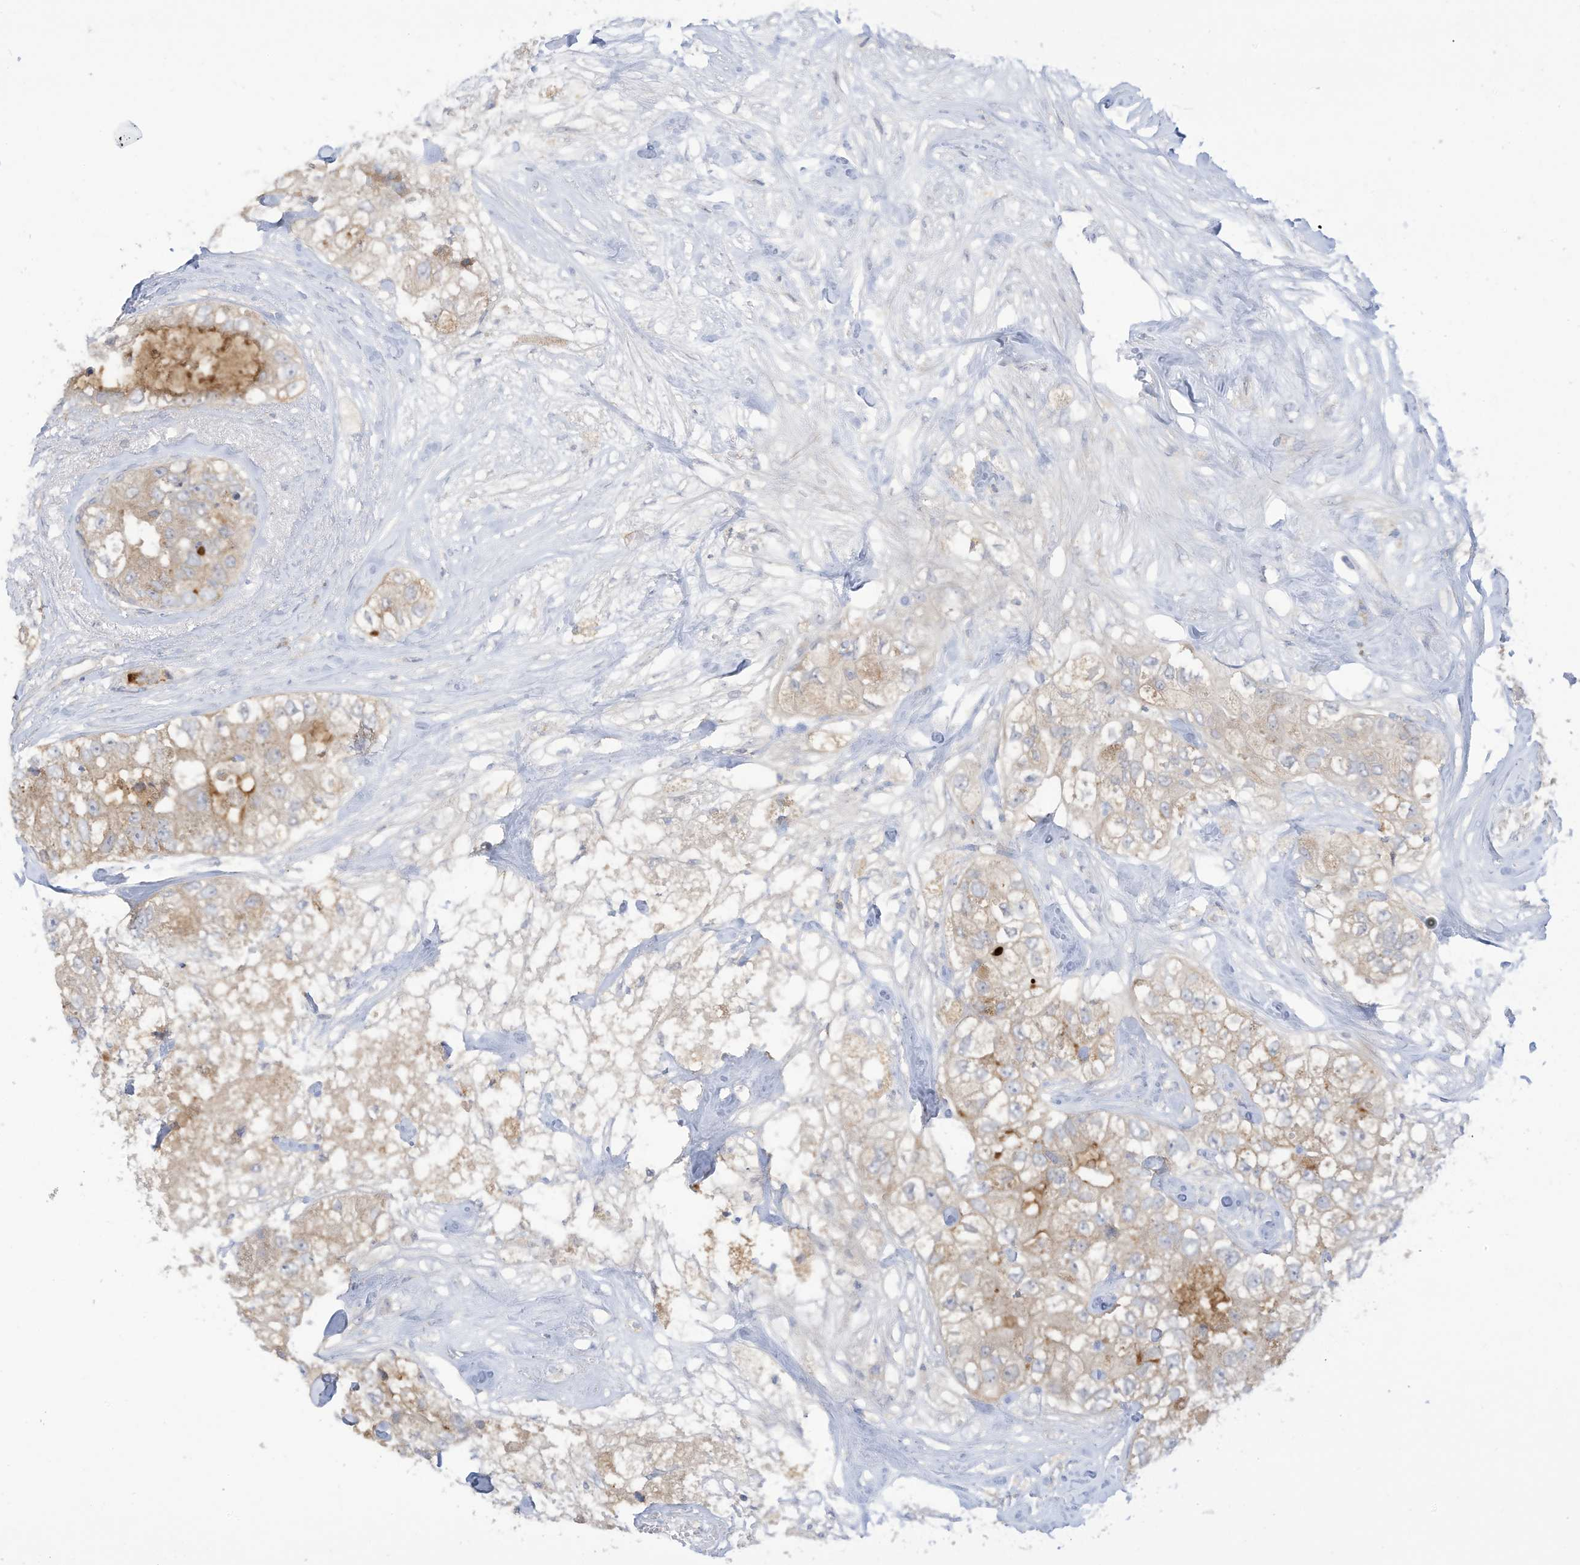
{"staining": {"intensity": "weak", "quantity": "<25%", "location": "cytoplasmic/membranous"}, "tissue": "breast cancer", "cell_type": "Tumor cells", "image_type": "cancer", "snomed": [{"axis": "morphology", "description": "Duct carcinoma"}, {"axis": "topography", "description": "Breast"}], "caption": "DAB immunohistochemical staining of human breast cancer demonstrates no significant staining in tumor cells.", "gene": "LRRN2", "patient": {"sex": "female", "age": 62}}